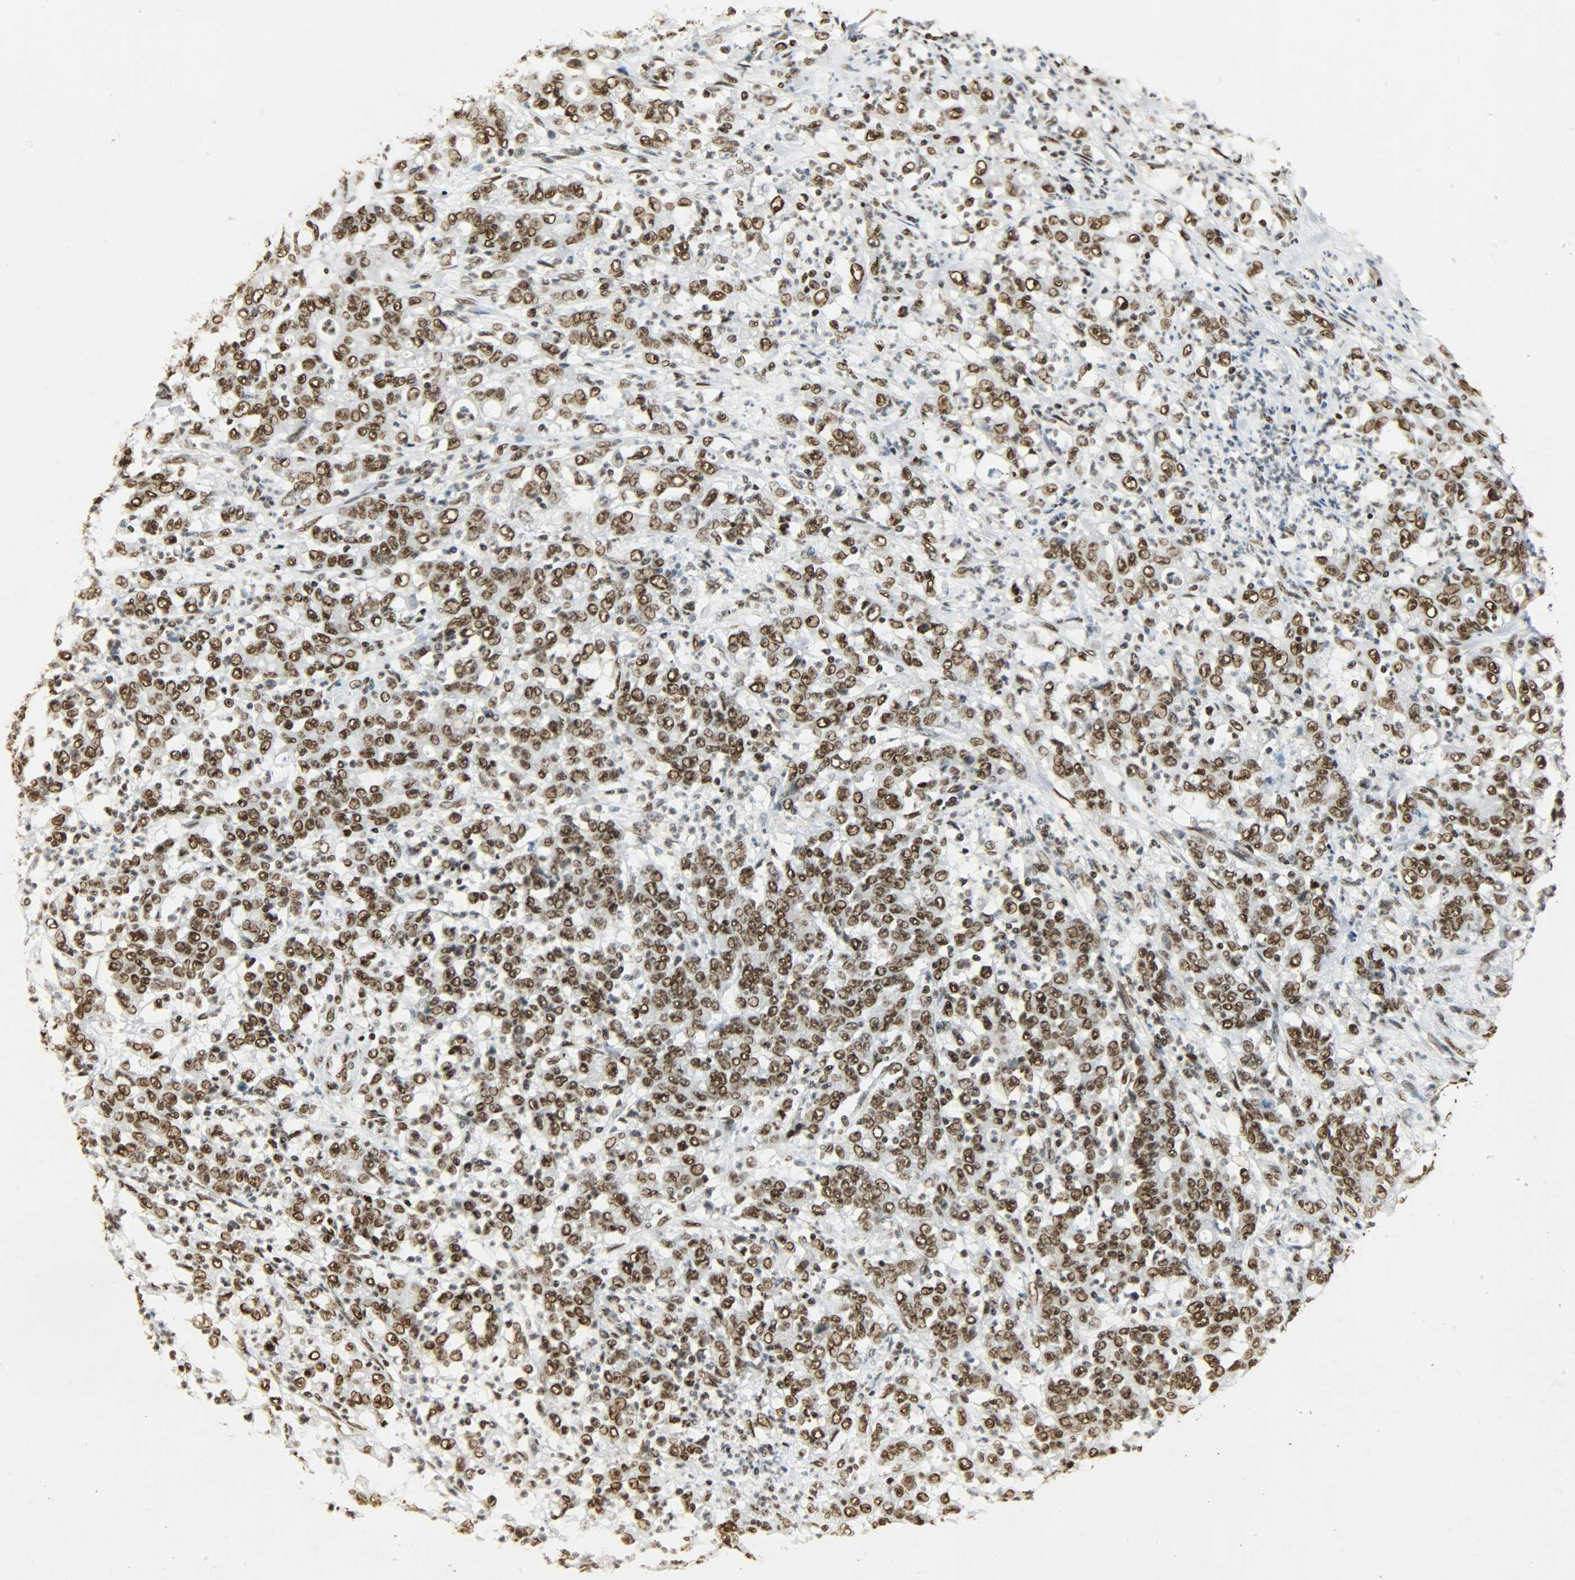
{"staining": {"intensity": "strong", "quantity": ">75%", "location": "nuclear"}, "tissue": "stomach cancer", "cell_type": "Tumor cells", "image_type": "cancer", "snomed": [{"axis": "morphology", "description": "Adenocarcinoma, NOS"}, {"axis": "topography", "description": "Stomach, lower"}], "caption": "Immunohistochemical staining of human stomach cancer (adenocarcinoma) demonstrates high levels of strong nuclear protein expression in about >75% of tumor cells.", "gene": "KHDRBS1", "patient": {"sex": "female", "age": 71}}